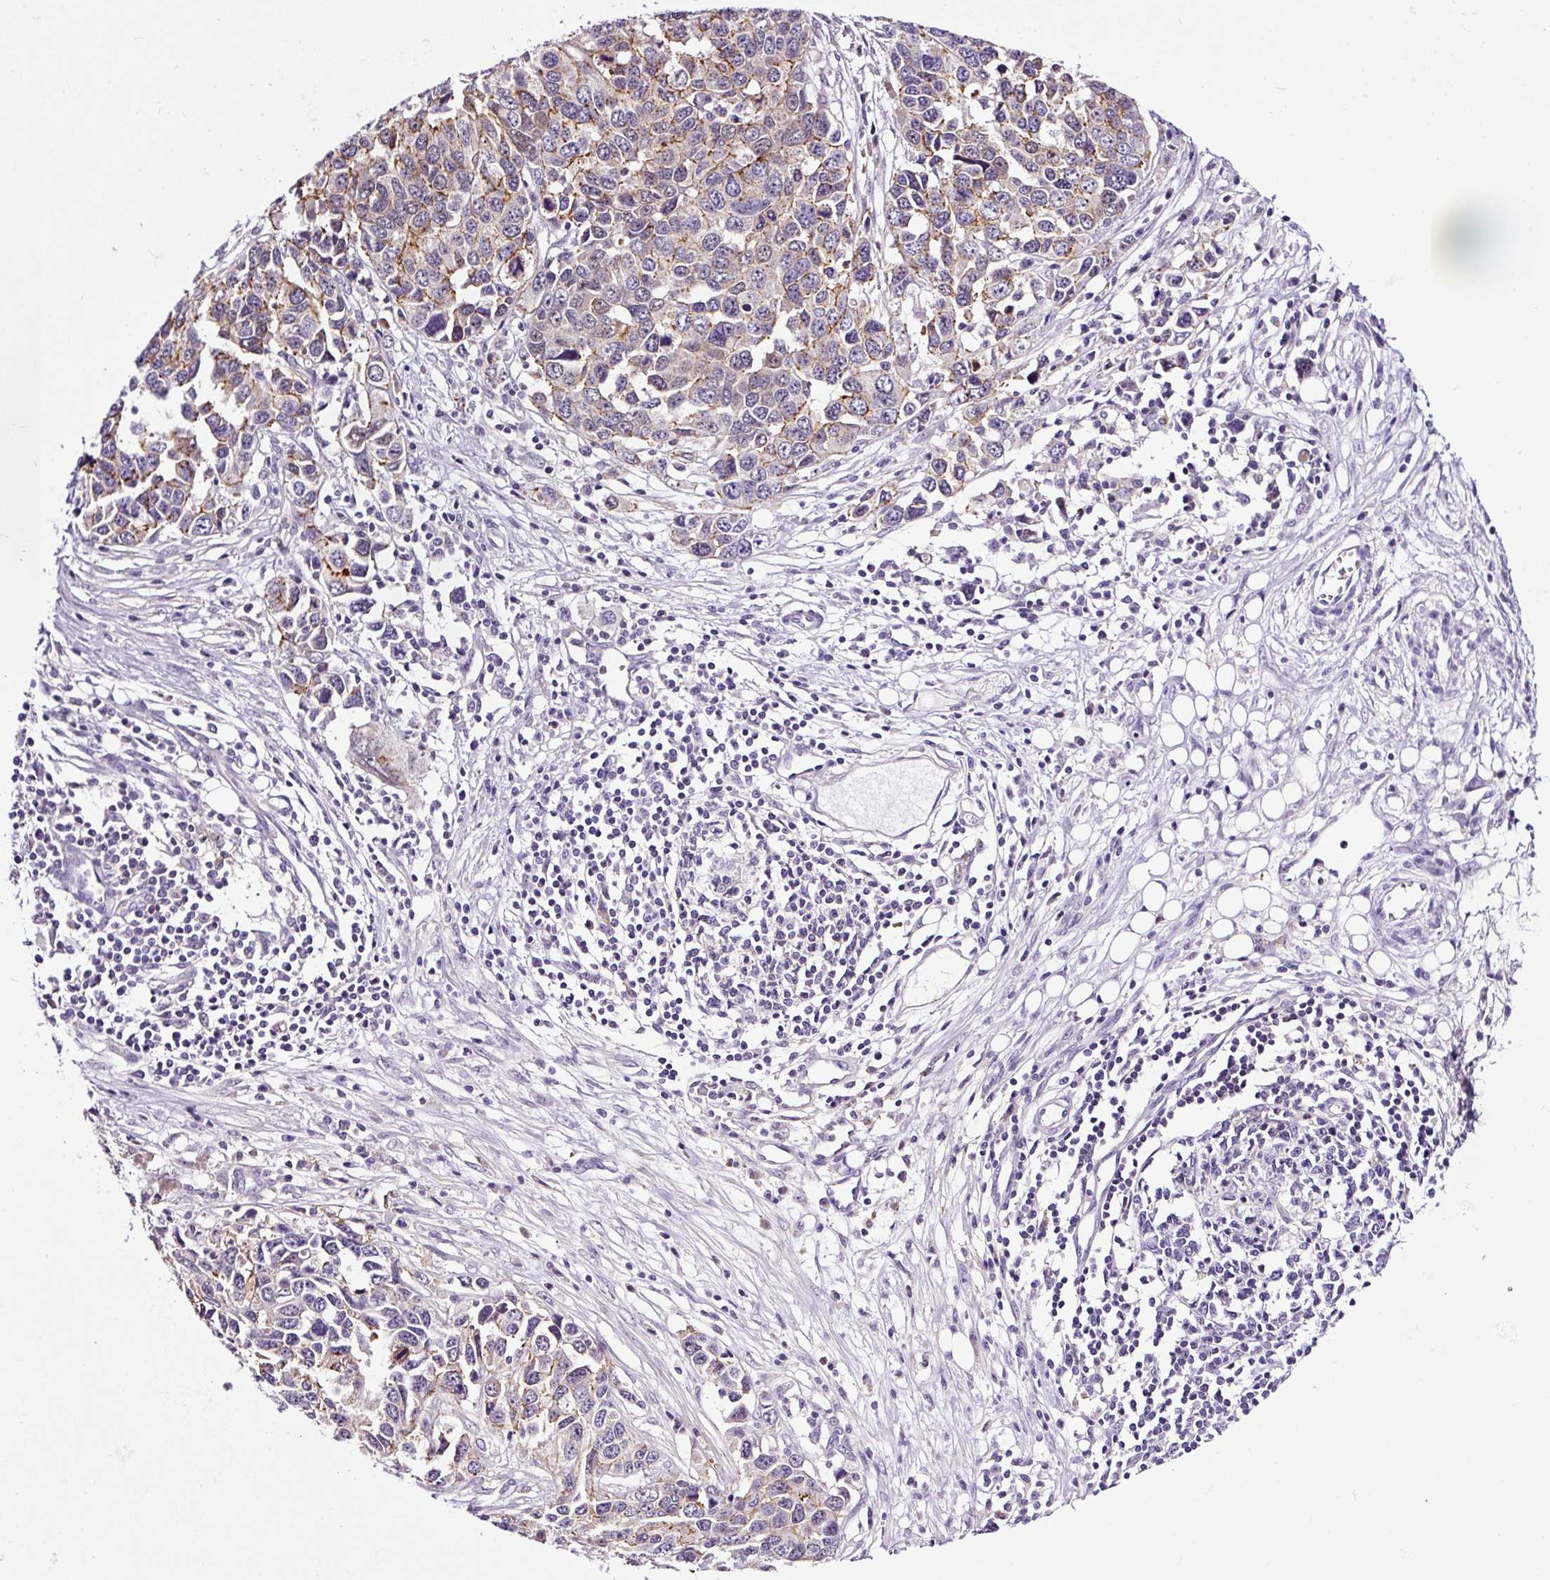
{"staining": {"intensity": "moderate", "quantity": "<25%", "location": "cytoplasmic/membranous"}, "tissue": "ovarian cancer", "cell_type": "Tumor cells", "image_type": "cancer", "snomed": [{"axis": "morphology", "description": "Cystadenocarcinoma, serous, NOS"}, {"axis": "topography", "description": "Ovary"}], "caption": "This histopathology image demonstrates immunohistochemistry staining of ovarian serous cystadenocarcinoma, with low moderate cytoplasmic/membranous expression in about <25% of tumor cells.", "gene": "TAFA3", "patient": {"sex": "female", "age": 76}}